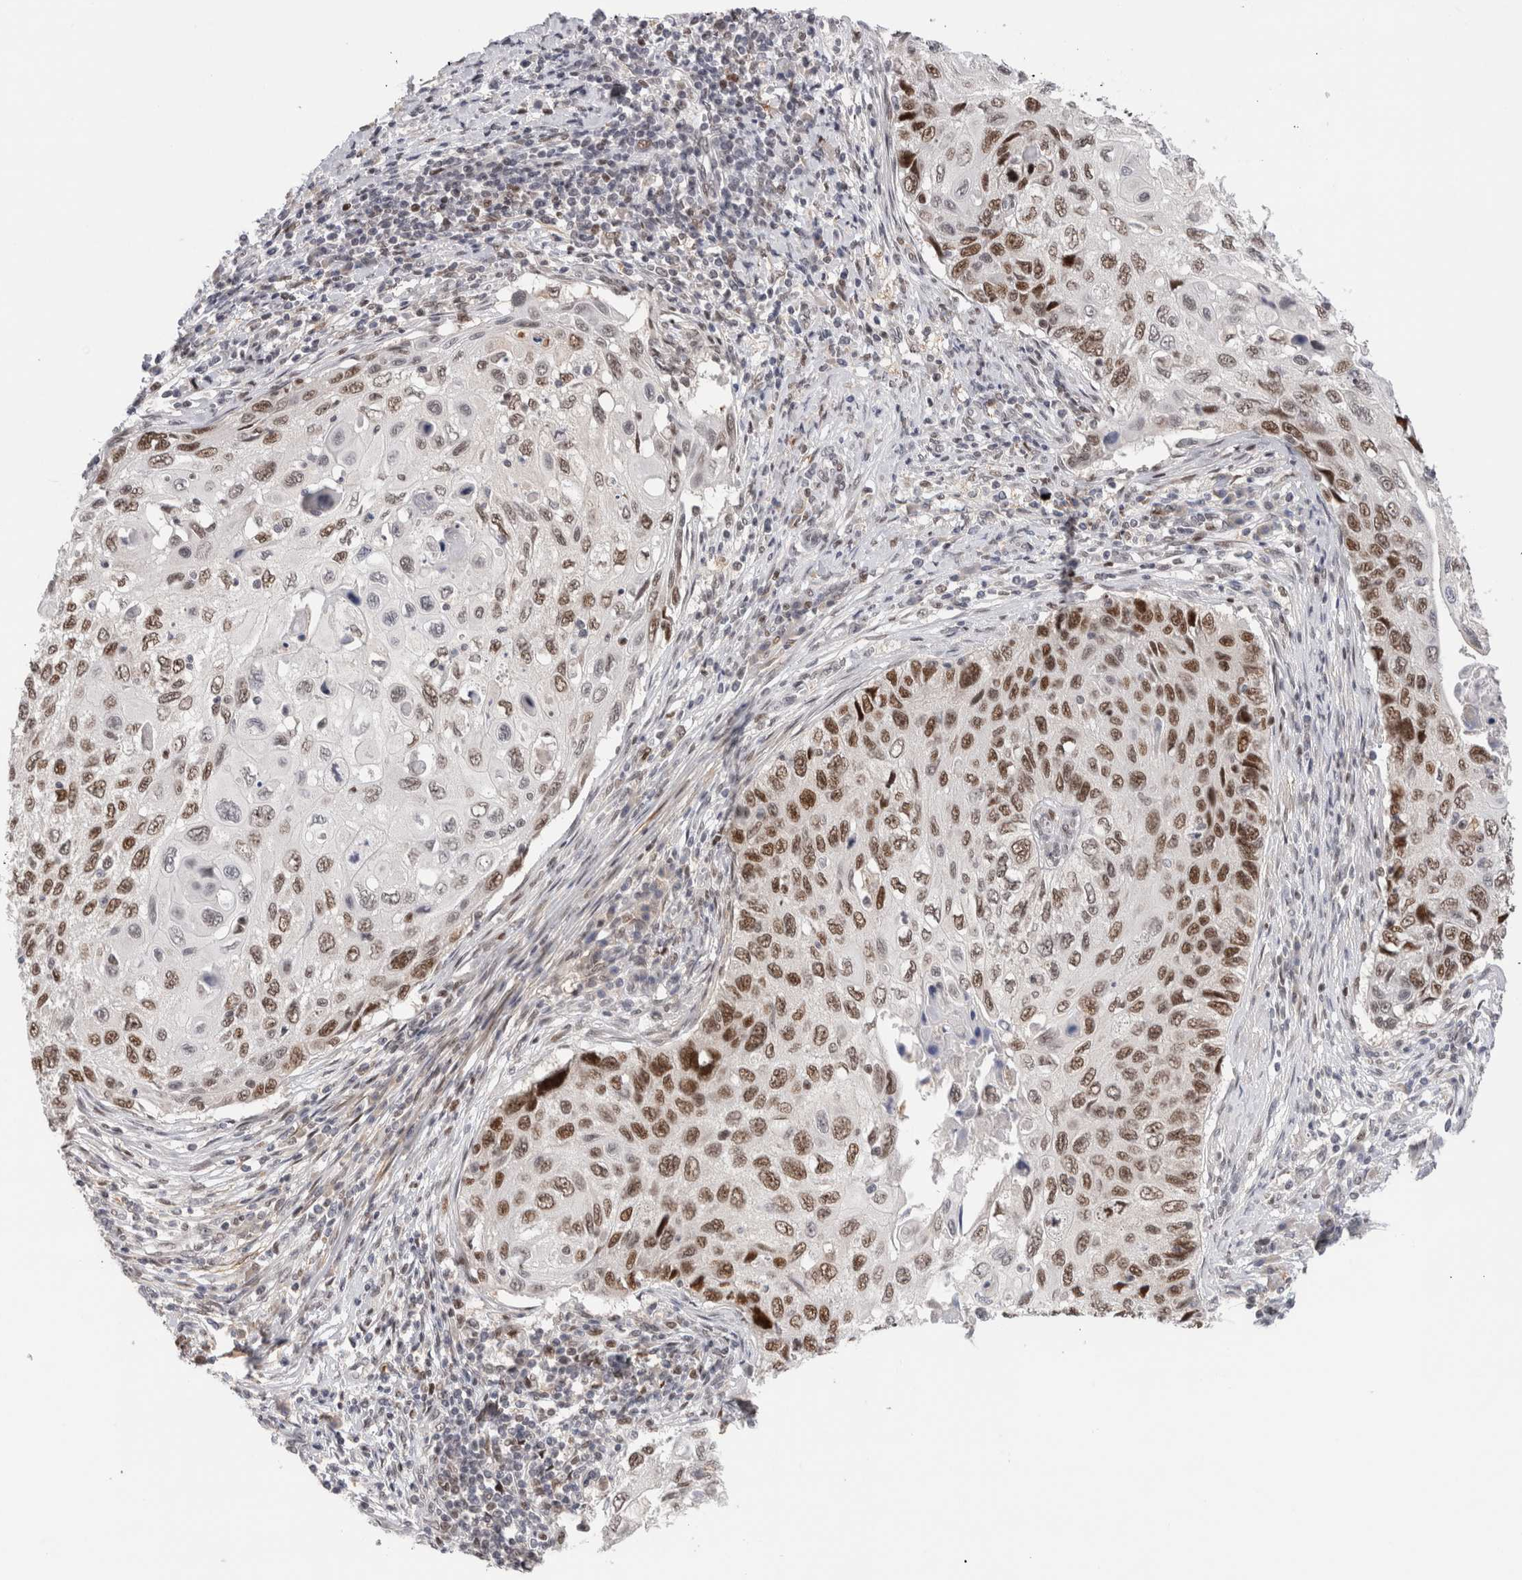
{"staining": {"intensity": "strong", "quantity": ">75%", "location": "nuclear"}, "tissue": "cervical cancer", "cell_type": "Tumor cells", "image_type": "cancer", "snomed": [{"axis": "morphology", "description": "Squamous cell carcinoma, NOS"}, {"axis": "topography", "description": "Cervix"}], "caption": "High-magnification brightfield microscopy of squamous cell carcinoma (cervical) stained with DAB (3,3'-diaminobenzidine) (brown) and counterstained with hematoxylin (blue). tumor cells exhibit strong nuclear expression is appreciated in approximately>75% of cells. (DAB (3,3'-diaminobenzidine) = brown stain, brightfield microscopy at high magnification).", "gene": "ZNF521", "patient": {"sex": "female", "age": 70}}